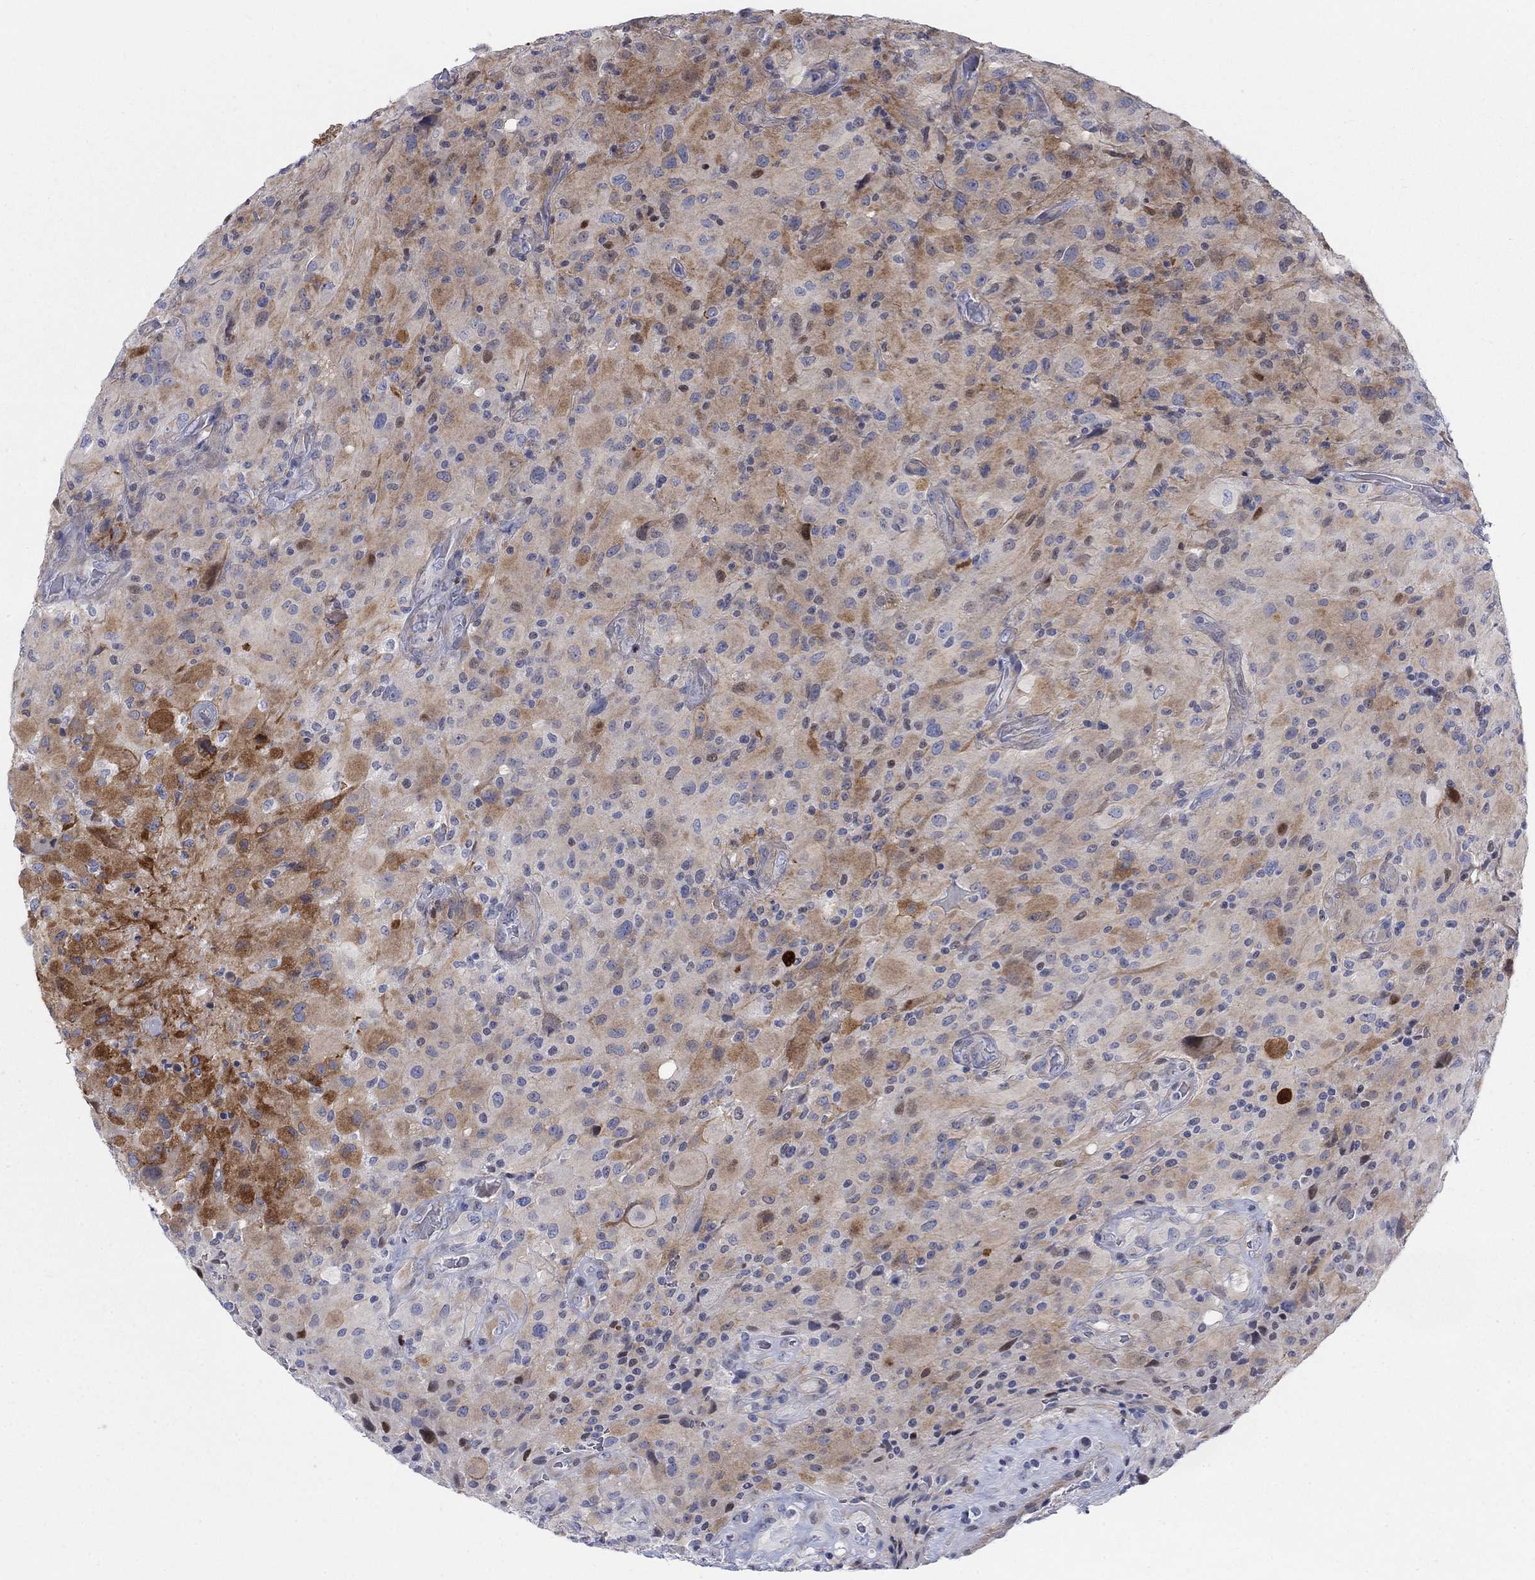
{"staining": {"intensity": "moderate", "quantity": "<25%", "location": "cytoplasmic/membranous"}, "tissue": "glioma", "cell_type": "Tumor cells", "image_type": "cancer", "snomed": [{"axis": "morphology", "description": "Glioma, malignant, High grade"}, {"axis": "topography", "description": "Cerebral cortex"}], "caption": "DAB immunohistochemical staining of human glioma reveals moderate cytoplasmic/membranous protein expression in about <25% of tumor cells. The protein is stained brown, and the nuclei are stained in blue (DAB (3,3'-diaminobenzidine) IHC with brightfield microscopy, high magnification).", "gene": "MYO3A", "patient": {"sex": "male", "age": 35}}